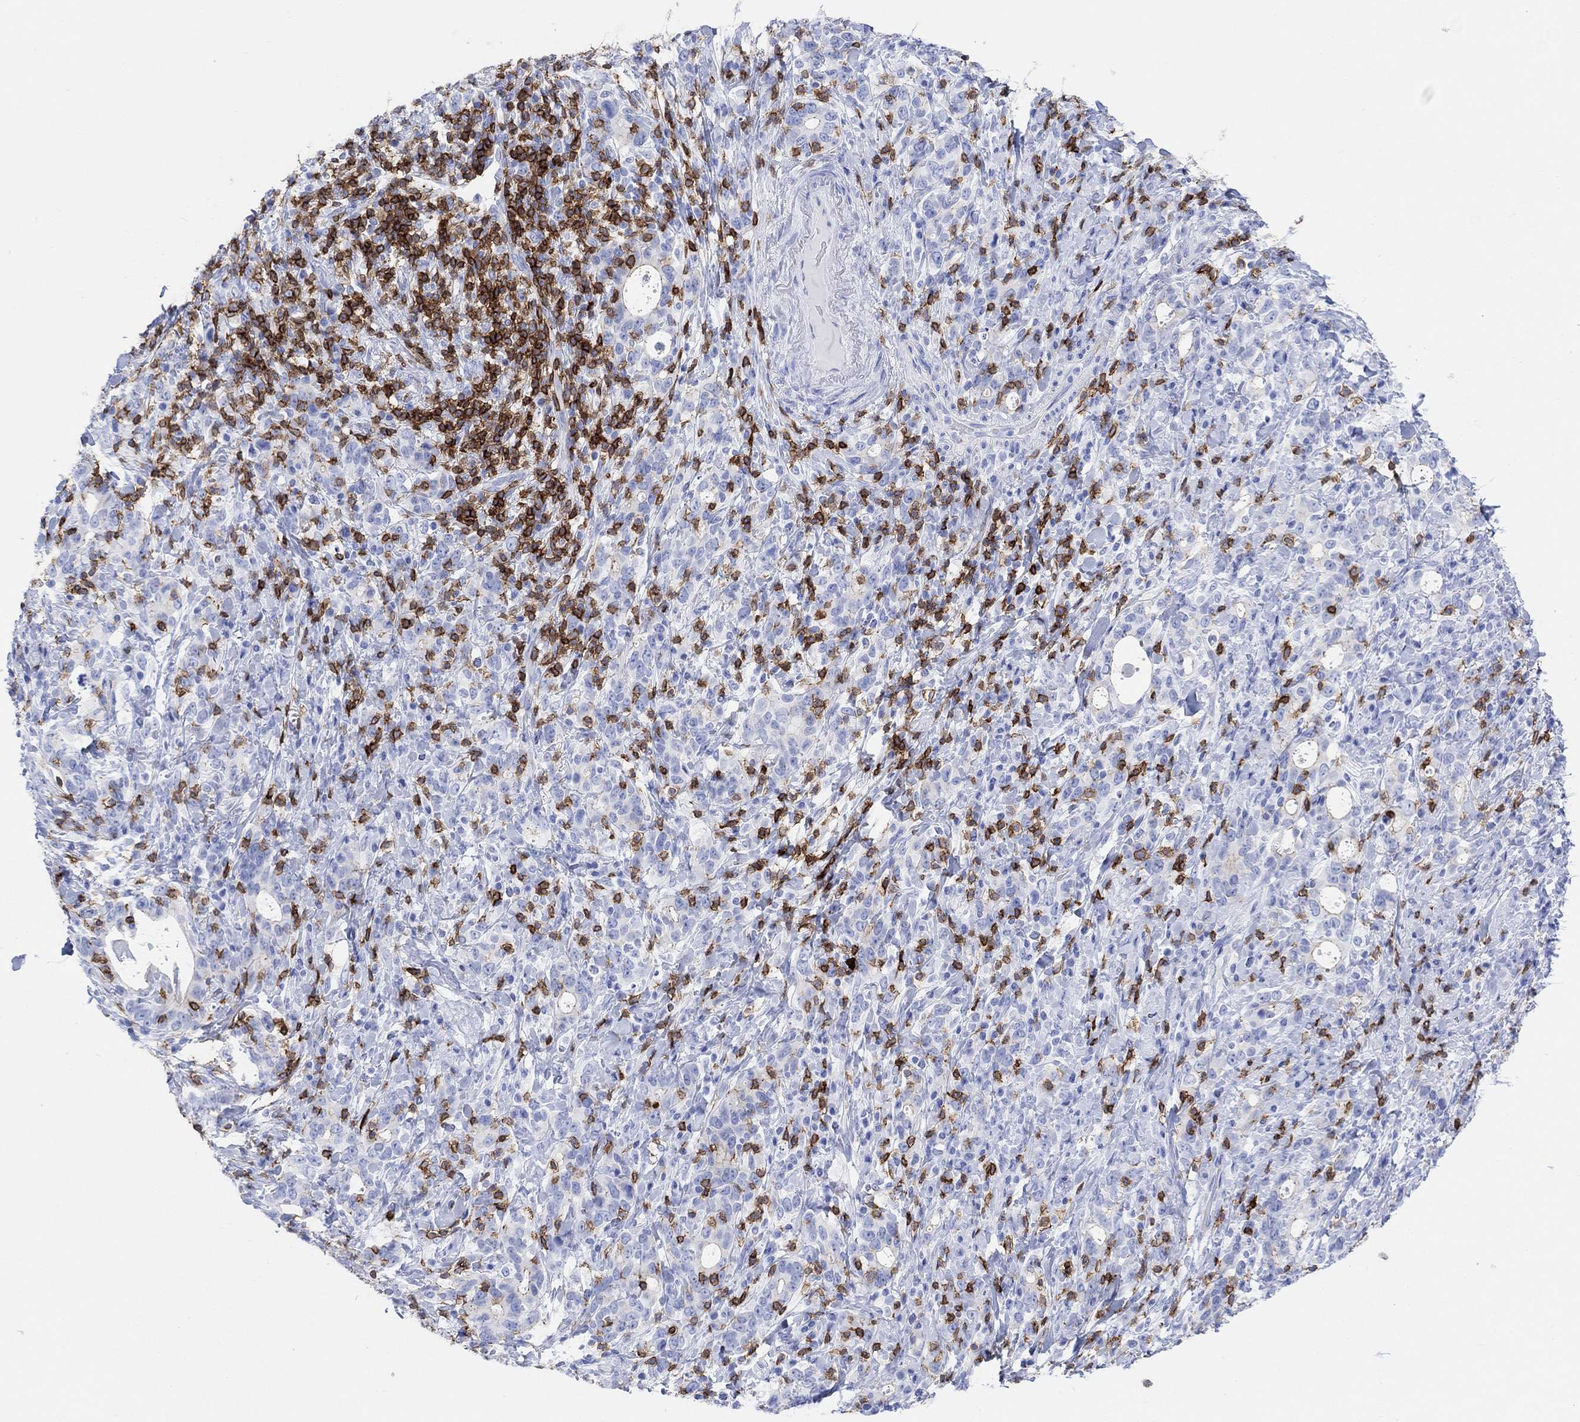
{"staining": {"intensity": "negative", "quantity": "none", "location": "none"}, "tissue": "stomach cancer", "cell_type": "Tumor cells", "image_type": "cancer", "snomed": [{"axis": "morphology", "description": "Adenocarcinoma, NOS"}, {"axis": "topography", "description": "Stomach"}], "caption": "Immunohistochemistry of human adenocarcinoma (stomach) reveals no positivity in tumor cells.", "gene": "GPR65", "patient": {"sex": "male", "age": 79}}